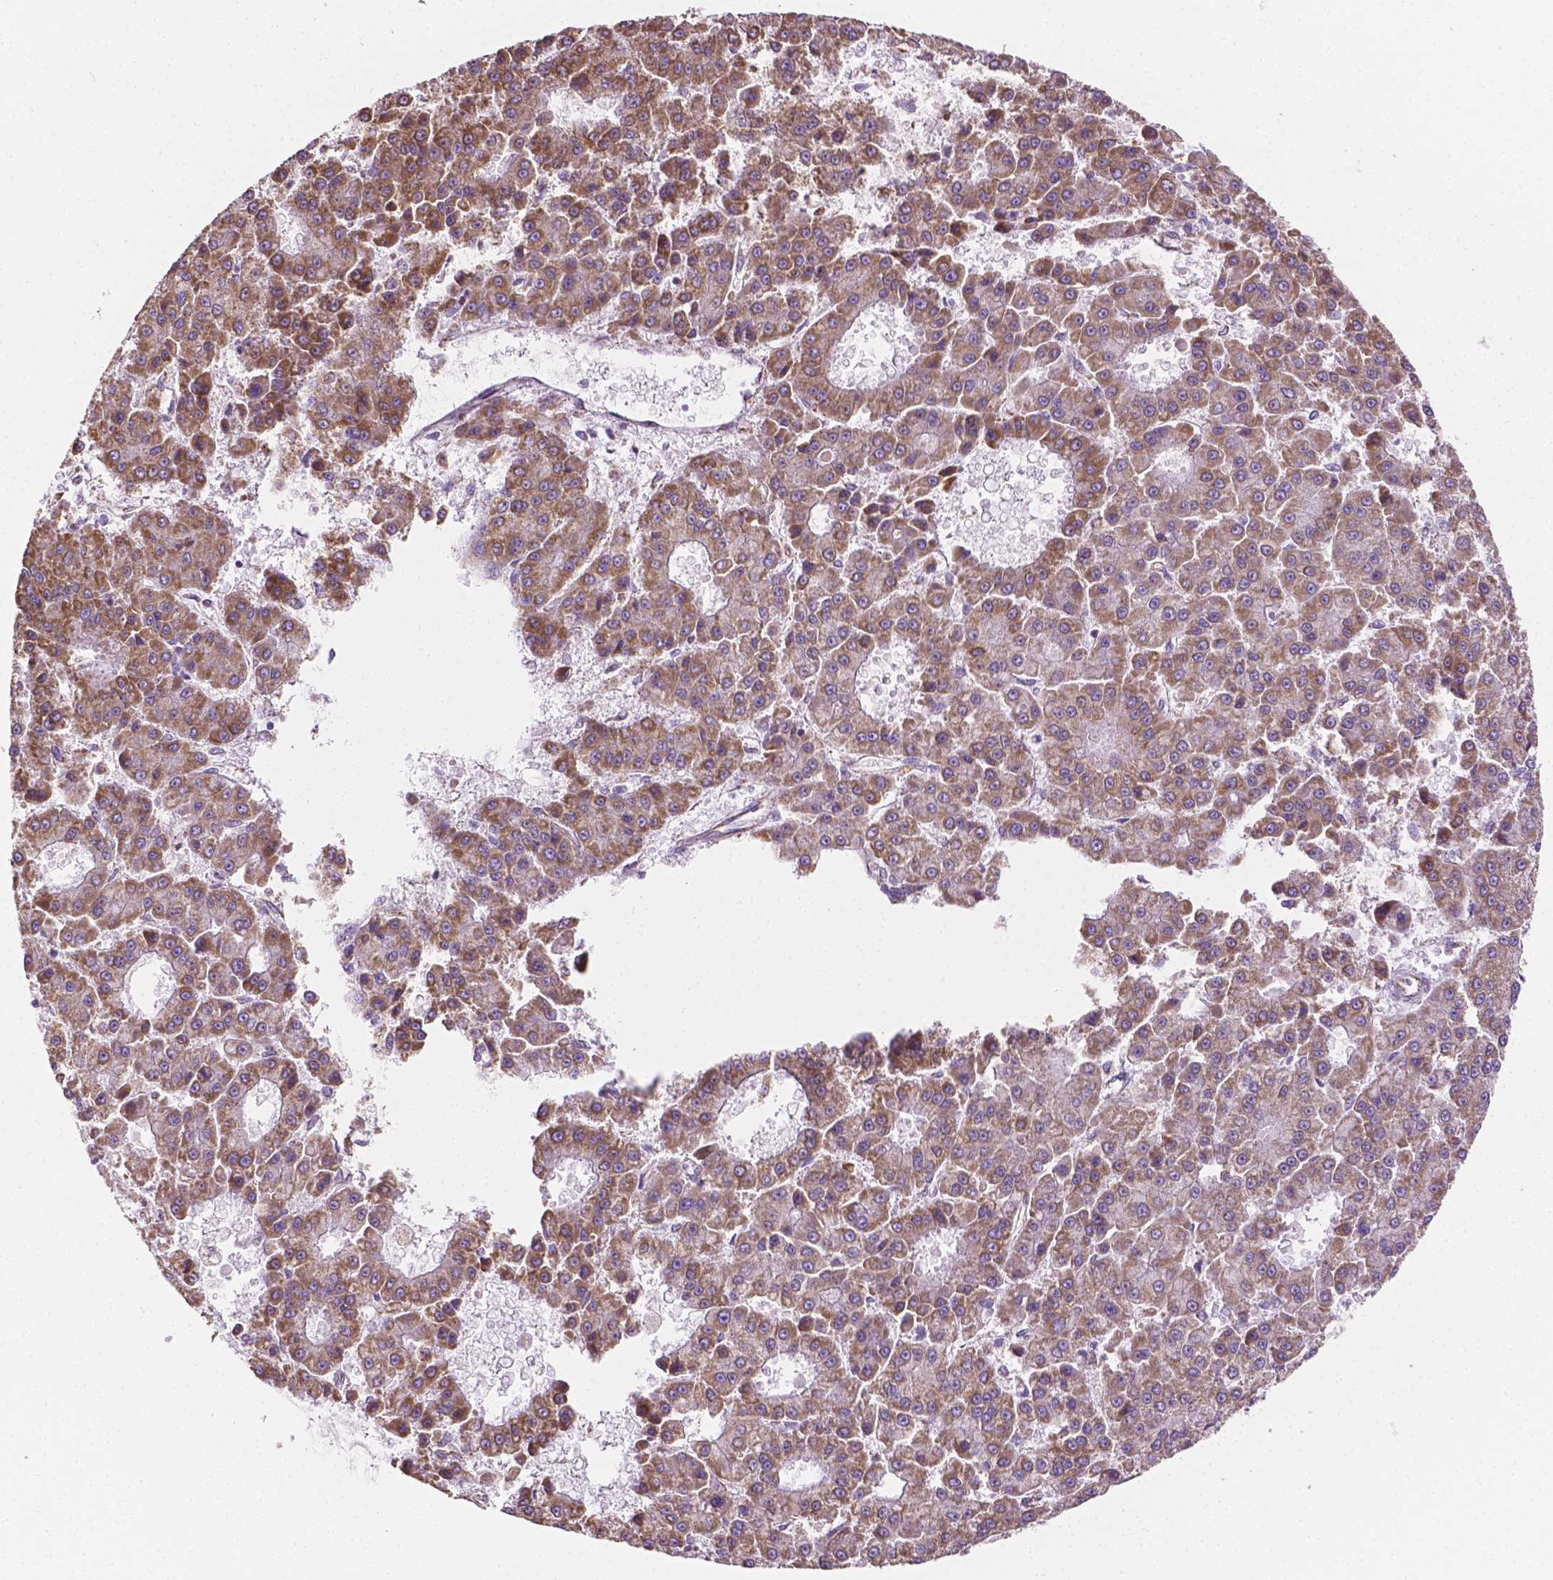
{"staining": {"intensity": "moderate", "quantity": ">75%", "location": "cytoplasmic/membranous"}, "tissue": "liver cancer", "cell_type": "Tumor cells", "image_type": "cancer", "snomed": [{"axis": "morphology", "description": "Carcinoma, Hepatocellular, NOS"}, {"axis": "topography", "description": "Liver"}], "caption": "A micrograph of liver hepatocellular carcinoma stained for a protein demonstrates moderate cytoplasmic/membranous brown staining in tumor cells.", "gene": "RMDN3", "patient": {"sex": "male", "age": 70}}